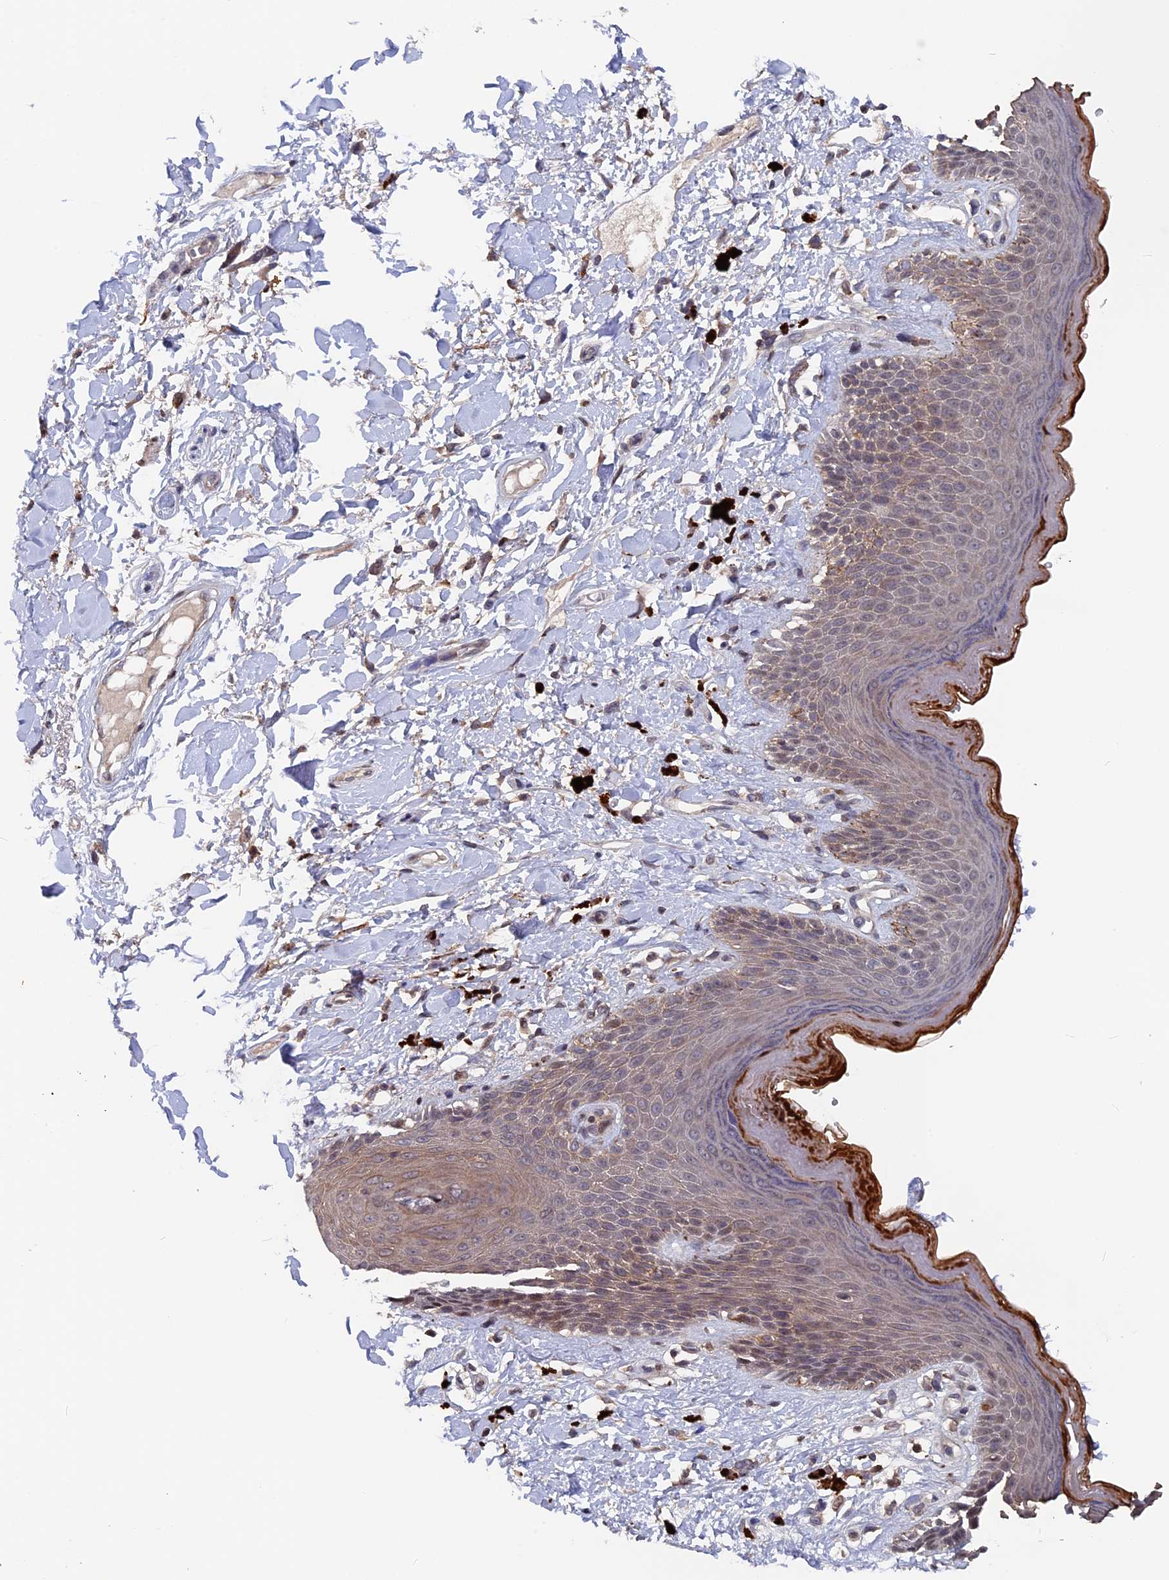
{"staining": {"intensity": "moderate", "quantity": "25%-75%", "location": "cytoplasmic/membranous"}, "tissue": "skin", "cell_type": "Epidermal cells", "image_type": "normal", "snomed": [{"axis": "morphology", "description": "Normal tissue, NOS"}, {"axis": "topography", "description": "Anal"}], "caption": "Benign skin was stained to show a protein in brown. There is medium levels of moderate cytoplasmic/membranous expression in about 25%-75% of epidermal cells. (DAB IHC, brown staining for protein, blue staining for nuclei).", "gene": "TMC5", "patient": {"sex": "female", "age": 78}}